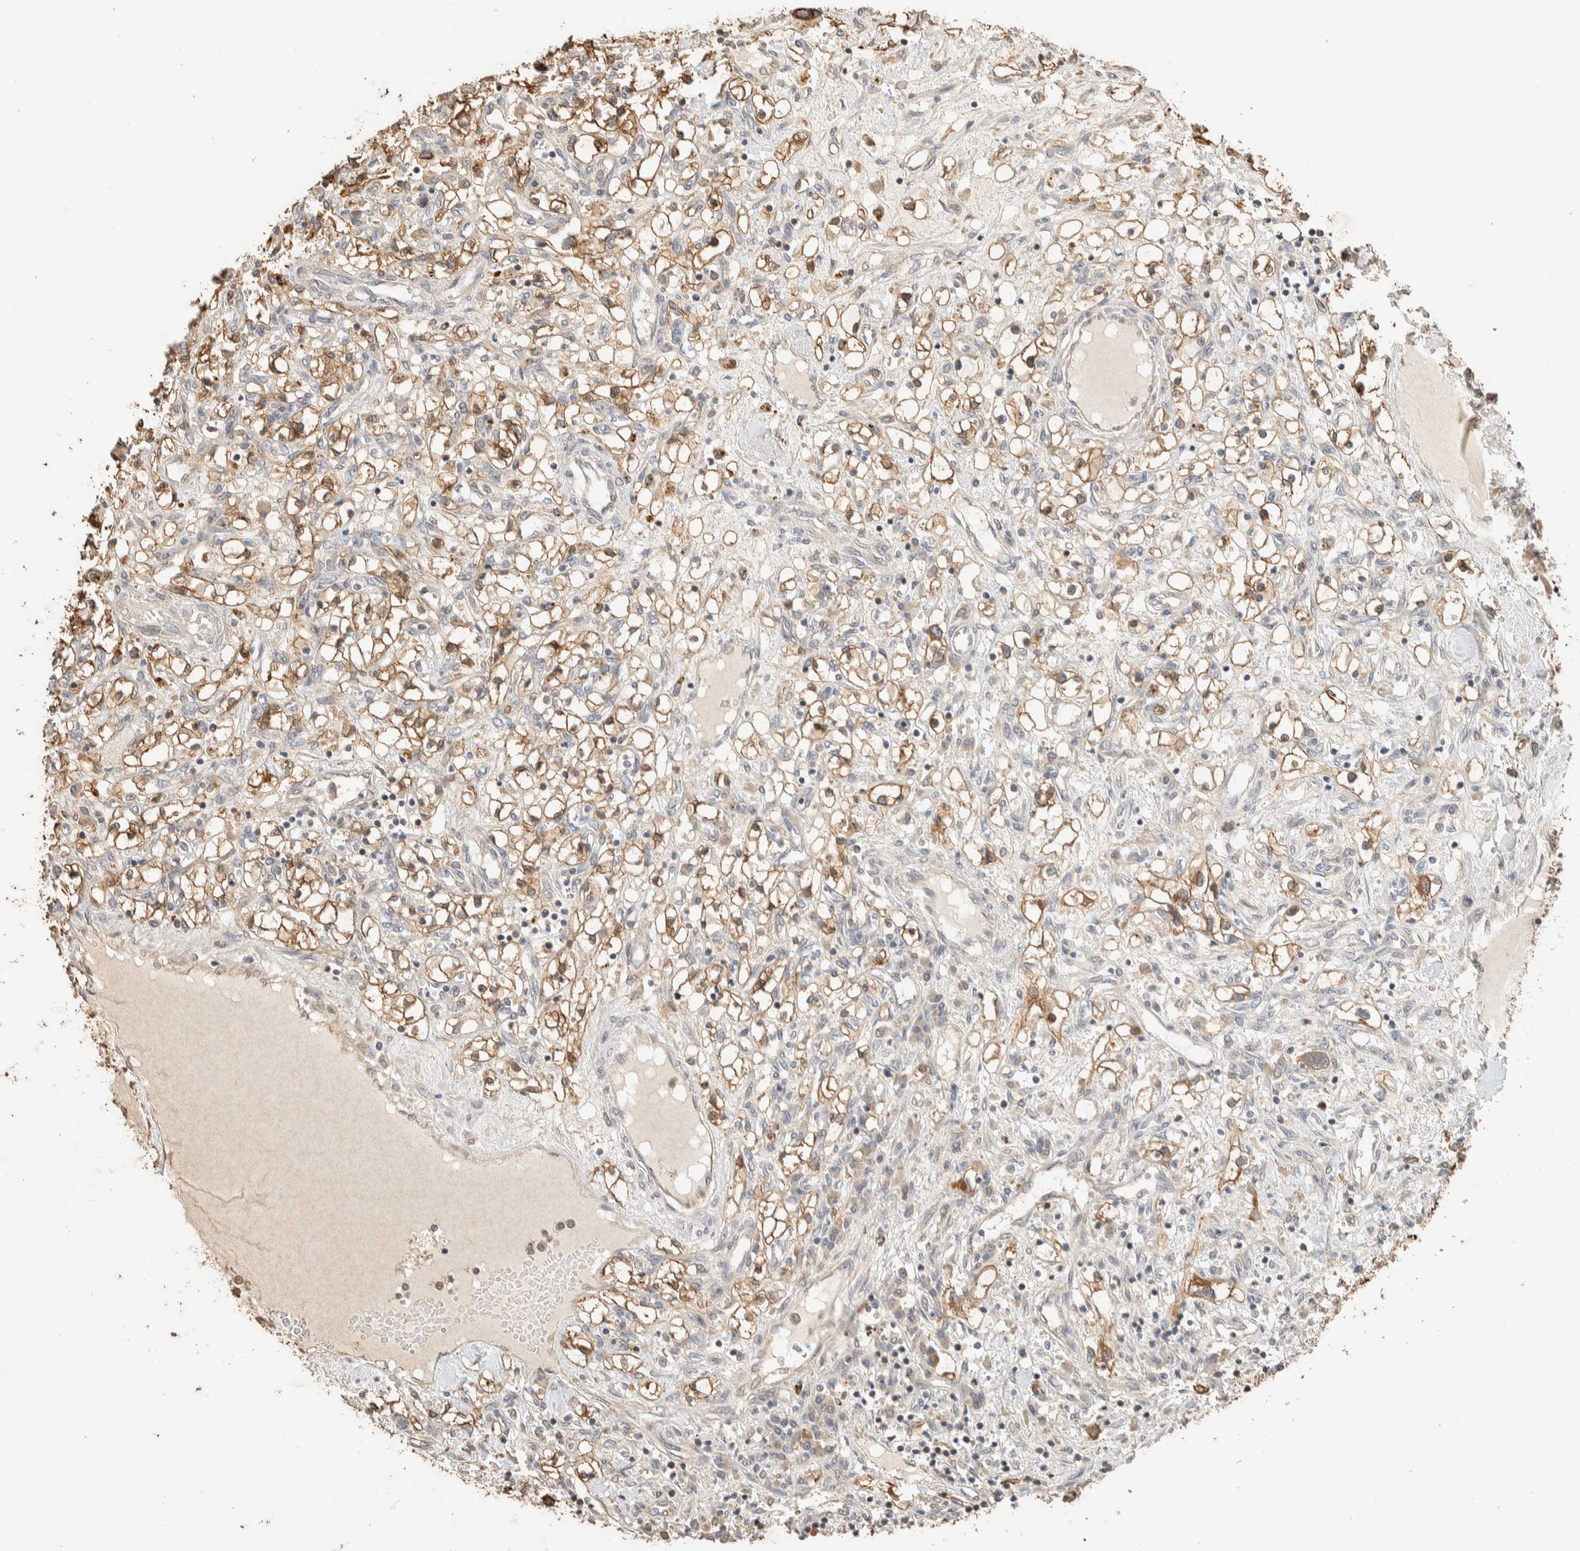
{"staining": {"intensity": "moderate", "quantity": "25%-75%", "location": "cytoplasmic/membranous"}, "tissue": "renal cancer", "cell_type": "Tumor cells", "image_type": "cancer", "snomed": [{"axis": "morphology", "description": "Adenocarcinoma, NOS"}, {"axis": "topography", "description": "Kidney"}], "caption": "A medium amount of moderate cytoplasmic/membranous positivity is appreciated in about 25%-75% of tumor cells in adenocarcinoma (renal) tissue. (Stains: DAB in brown, nuclei in blue, Microscopy: brightfield microscopy at high magnification).", "gene": "EXOC7", "patient": {"sex": "male", "age": 68}}